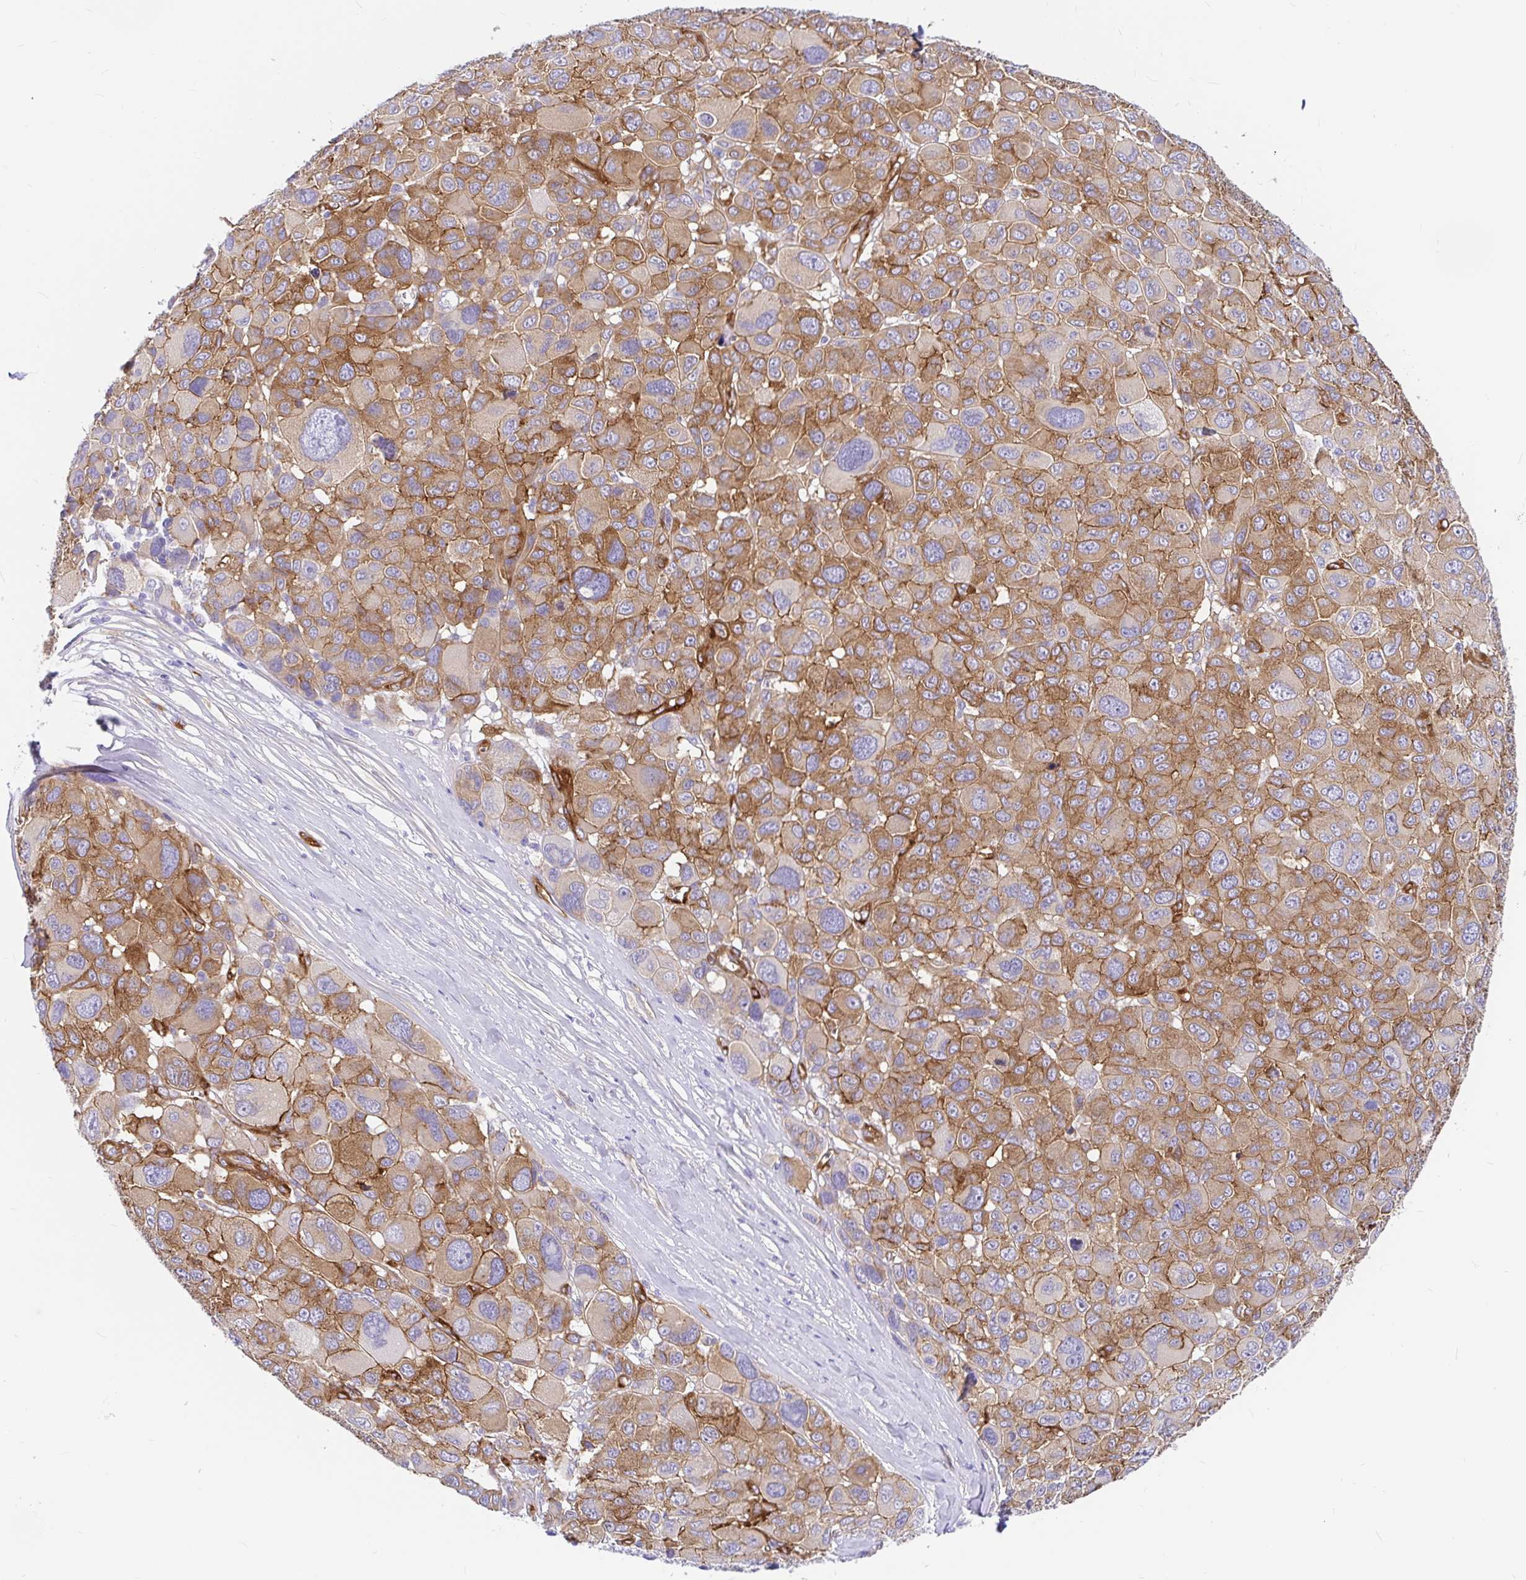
{"staining": {"intensity": "moderate", "quantity": "25%-75%", "location": "cytoplasmic/membranous"}, "tissue": "melanoma", "cell_type": "Tumor cells", "image_type": "cancer", "snomed": [{"axis": "morphology", "description": "Malignant melanoma, NOS"}, {"axis": "topography", "description": "Skin"}], "caption": "A brown stain shows moderate cytoplasmic/membranous staining of a protein in melanoma tumor cells. Using DAB (brown) and hematoxylin (blue) stains, captured at high magnification using brightfield microscopy.", "gene": "MYO1B", "patient": {"sex": "female", "age": 66}}